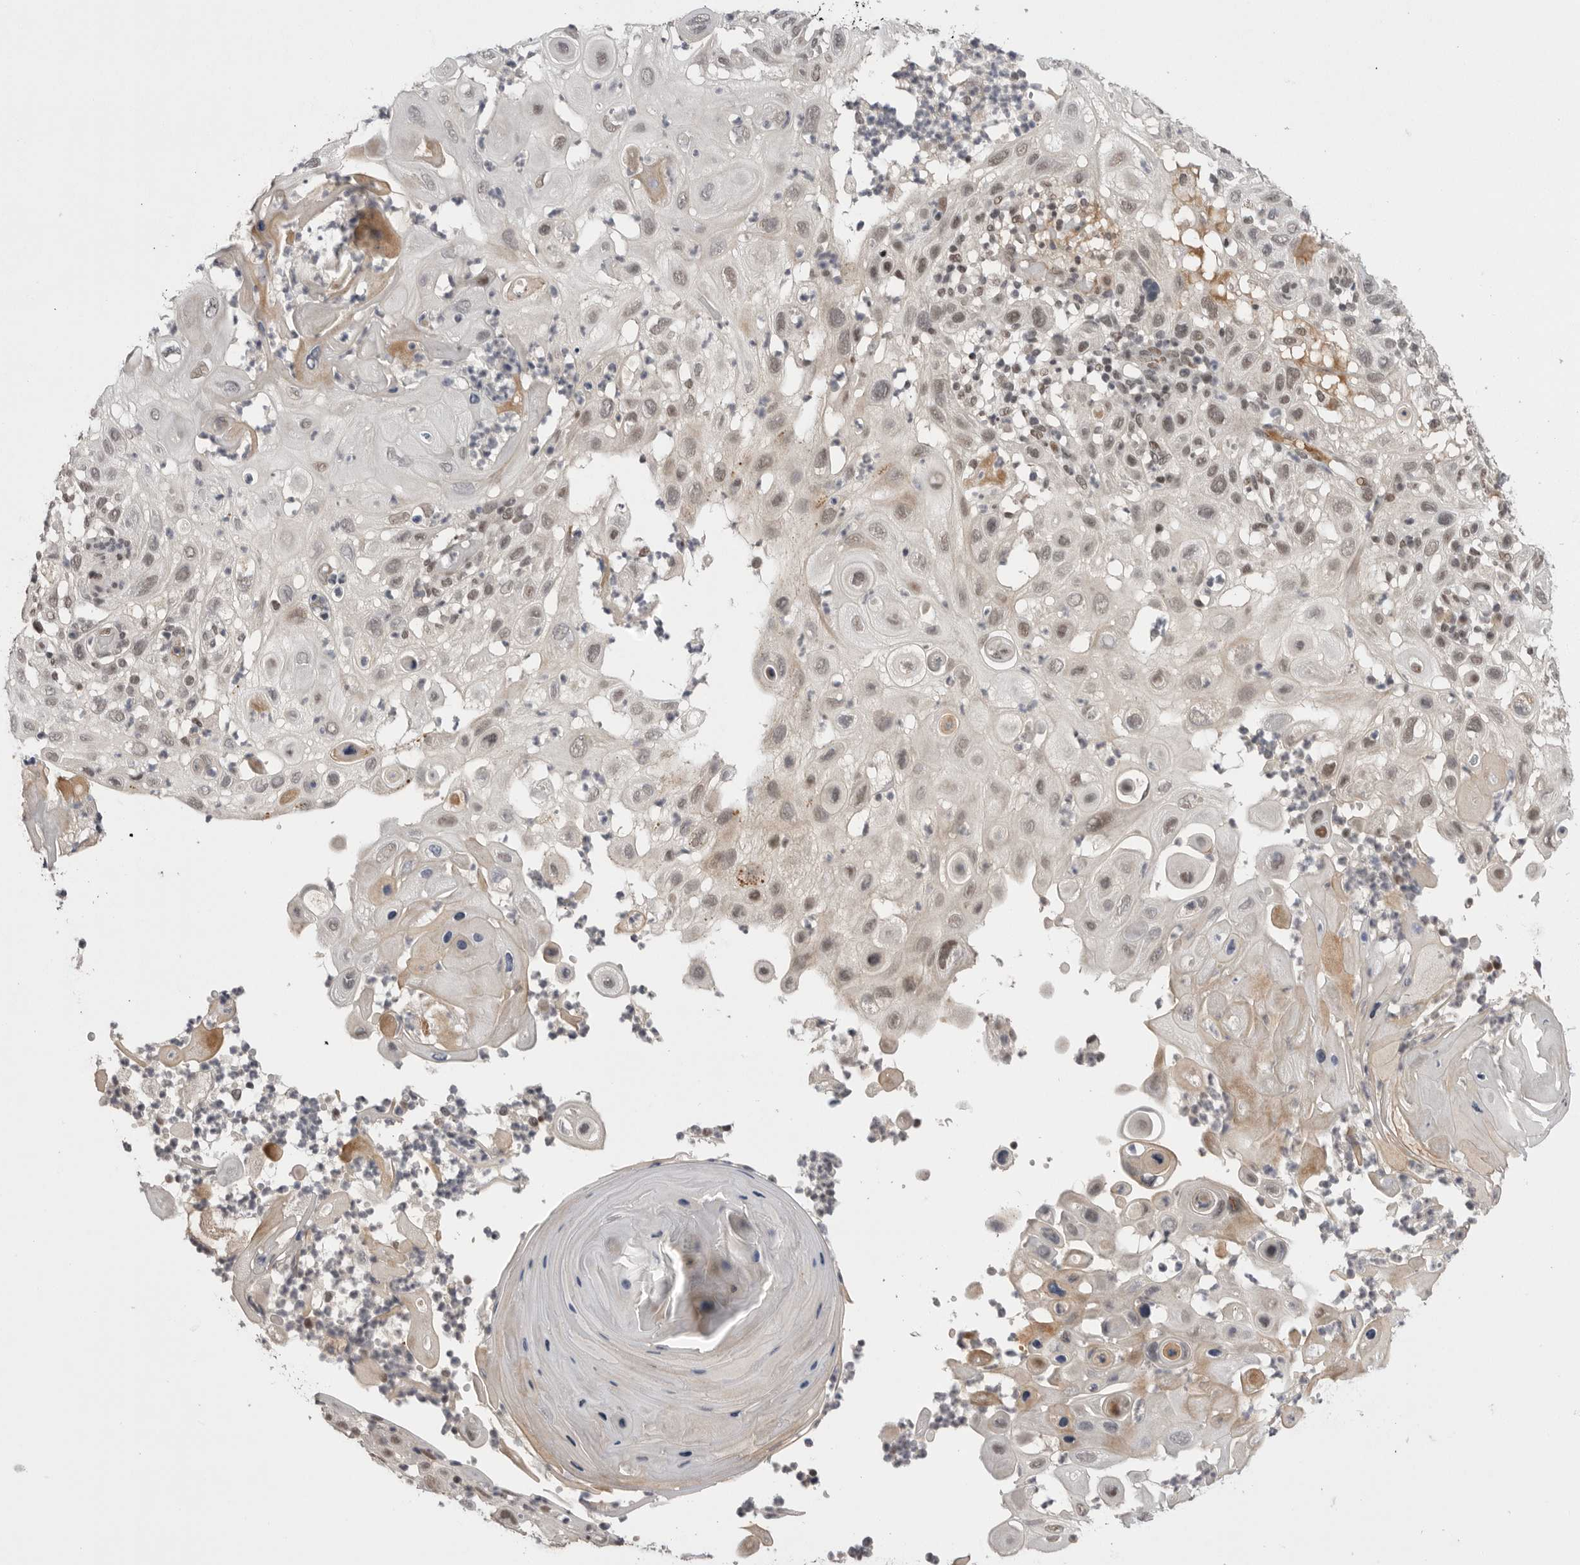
{"staining": {"intensity": "weak", "quantity": ">75%", "location": "nuclear"}, "tissue": "skin cancer", "cell_type": "Tumor cells", "image_type": "cancer", "snomed": [{"axis": "morphology", "description": "Normal tissue, NOS"}, {"axis": "morphology", "description": "Squamous cell carcinoma, NOS"}, {"axis": "topography", "description": "Skin"}], "caption": "Immunohistochemistry photomicrograph of neoplastic tissue: human skin squamous cell carcinoma stained using IHC displays low levels of weak protein expression localized specifically in the nuclear of tumor cells, appearing as a nuclear brown color.", "gene": "POU5F1", "patient": {"sex": "female", "age": 96}}